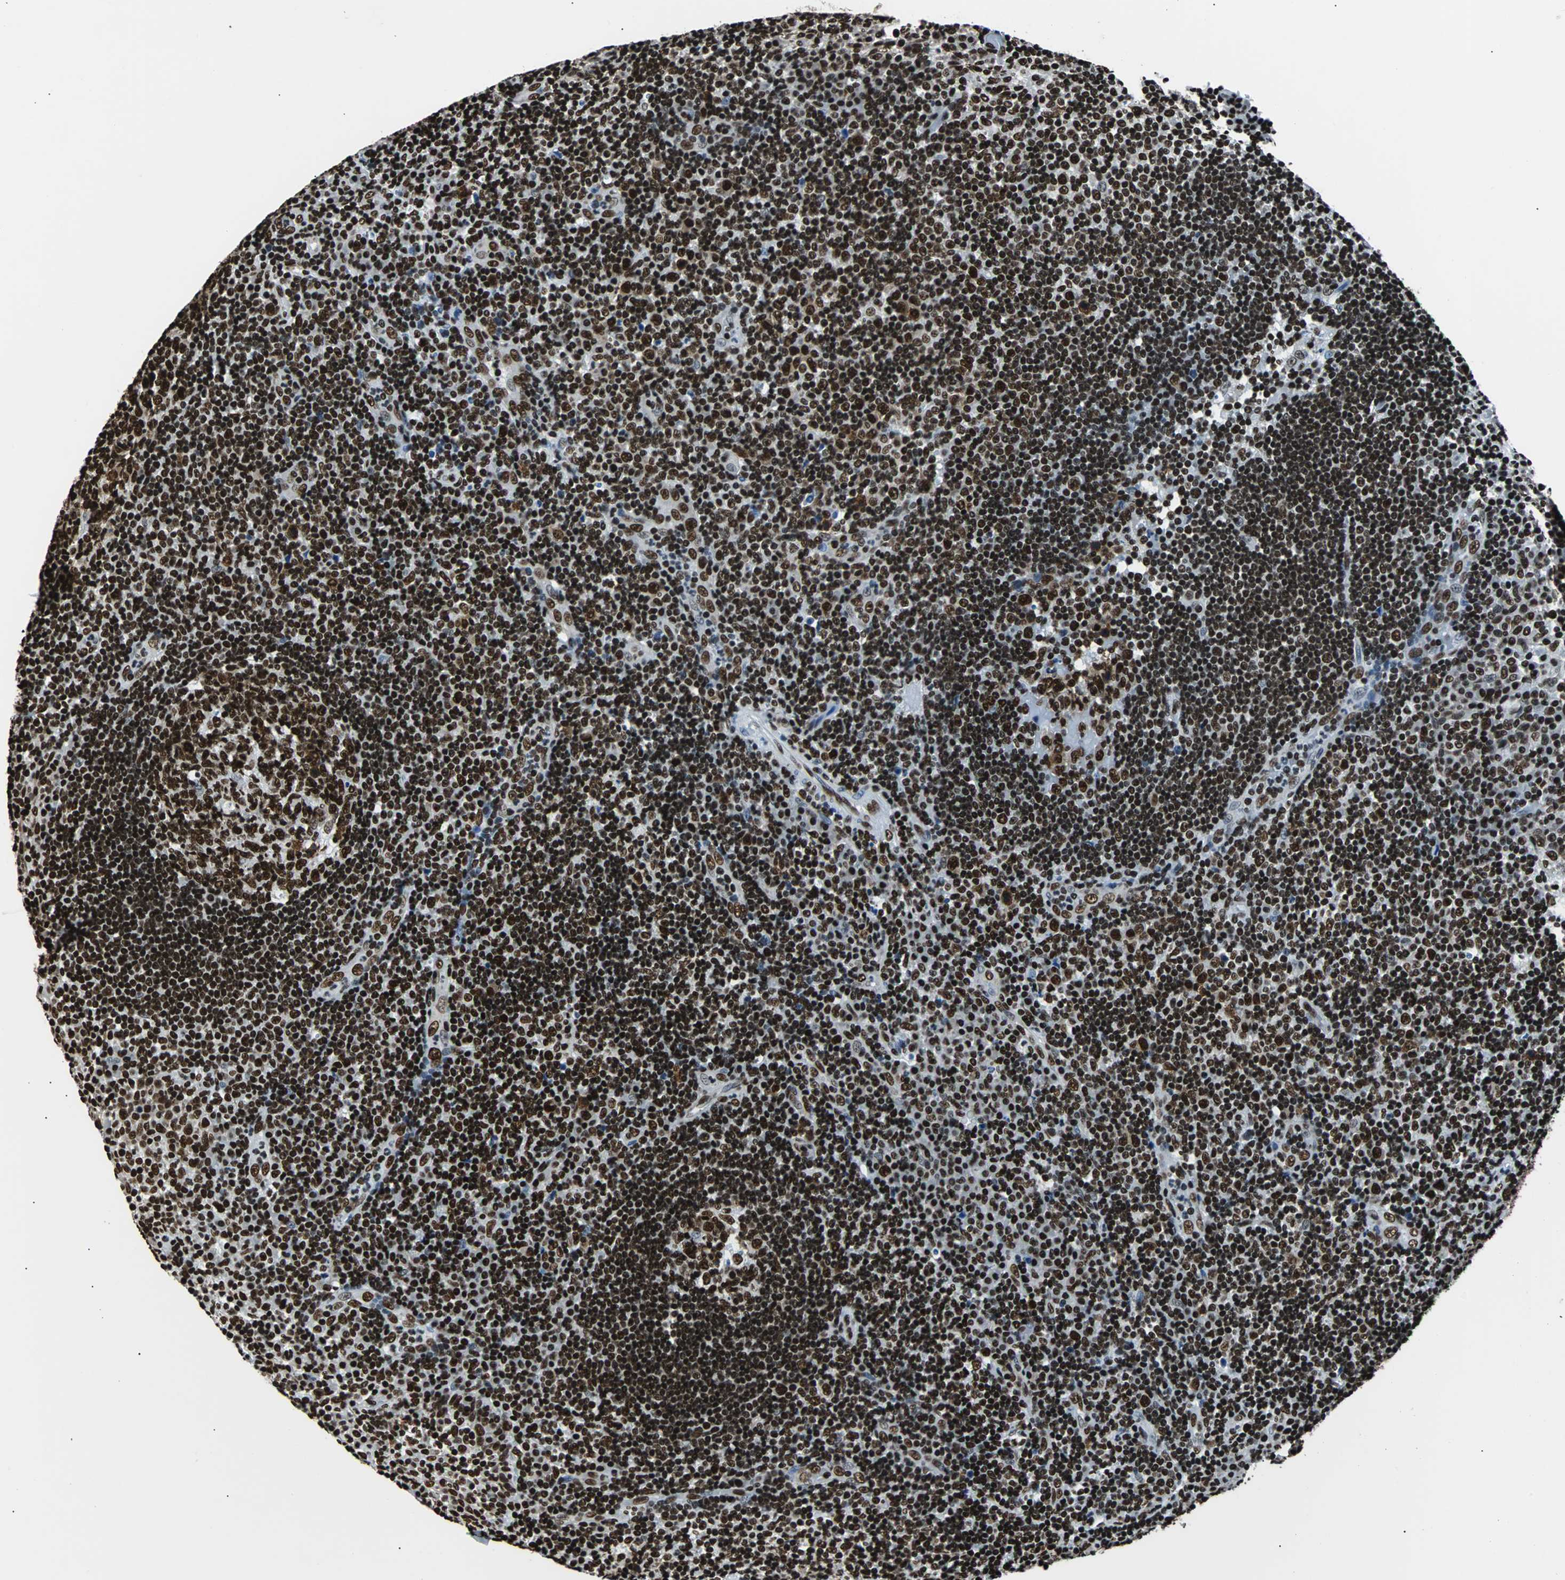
{"staining": {"intensity": "strong", "quantity": ">75%", "location": "nuclear"}, "tissue": "tonsil", "cell_type": "Germinal center cells", "image_type": "normal", "snomed": [{"axis": "morphology", "description": "Normal tissue, NOS"}, {"axis": "topography", "description": "Tonsil"}], "caption": "Protein analysis of normal tonsil shows strong nuclear positivity in about >75% of germinal center cells.", "gene": "FUBP1", "patient": {"sex": "female", "age": 40}}